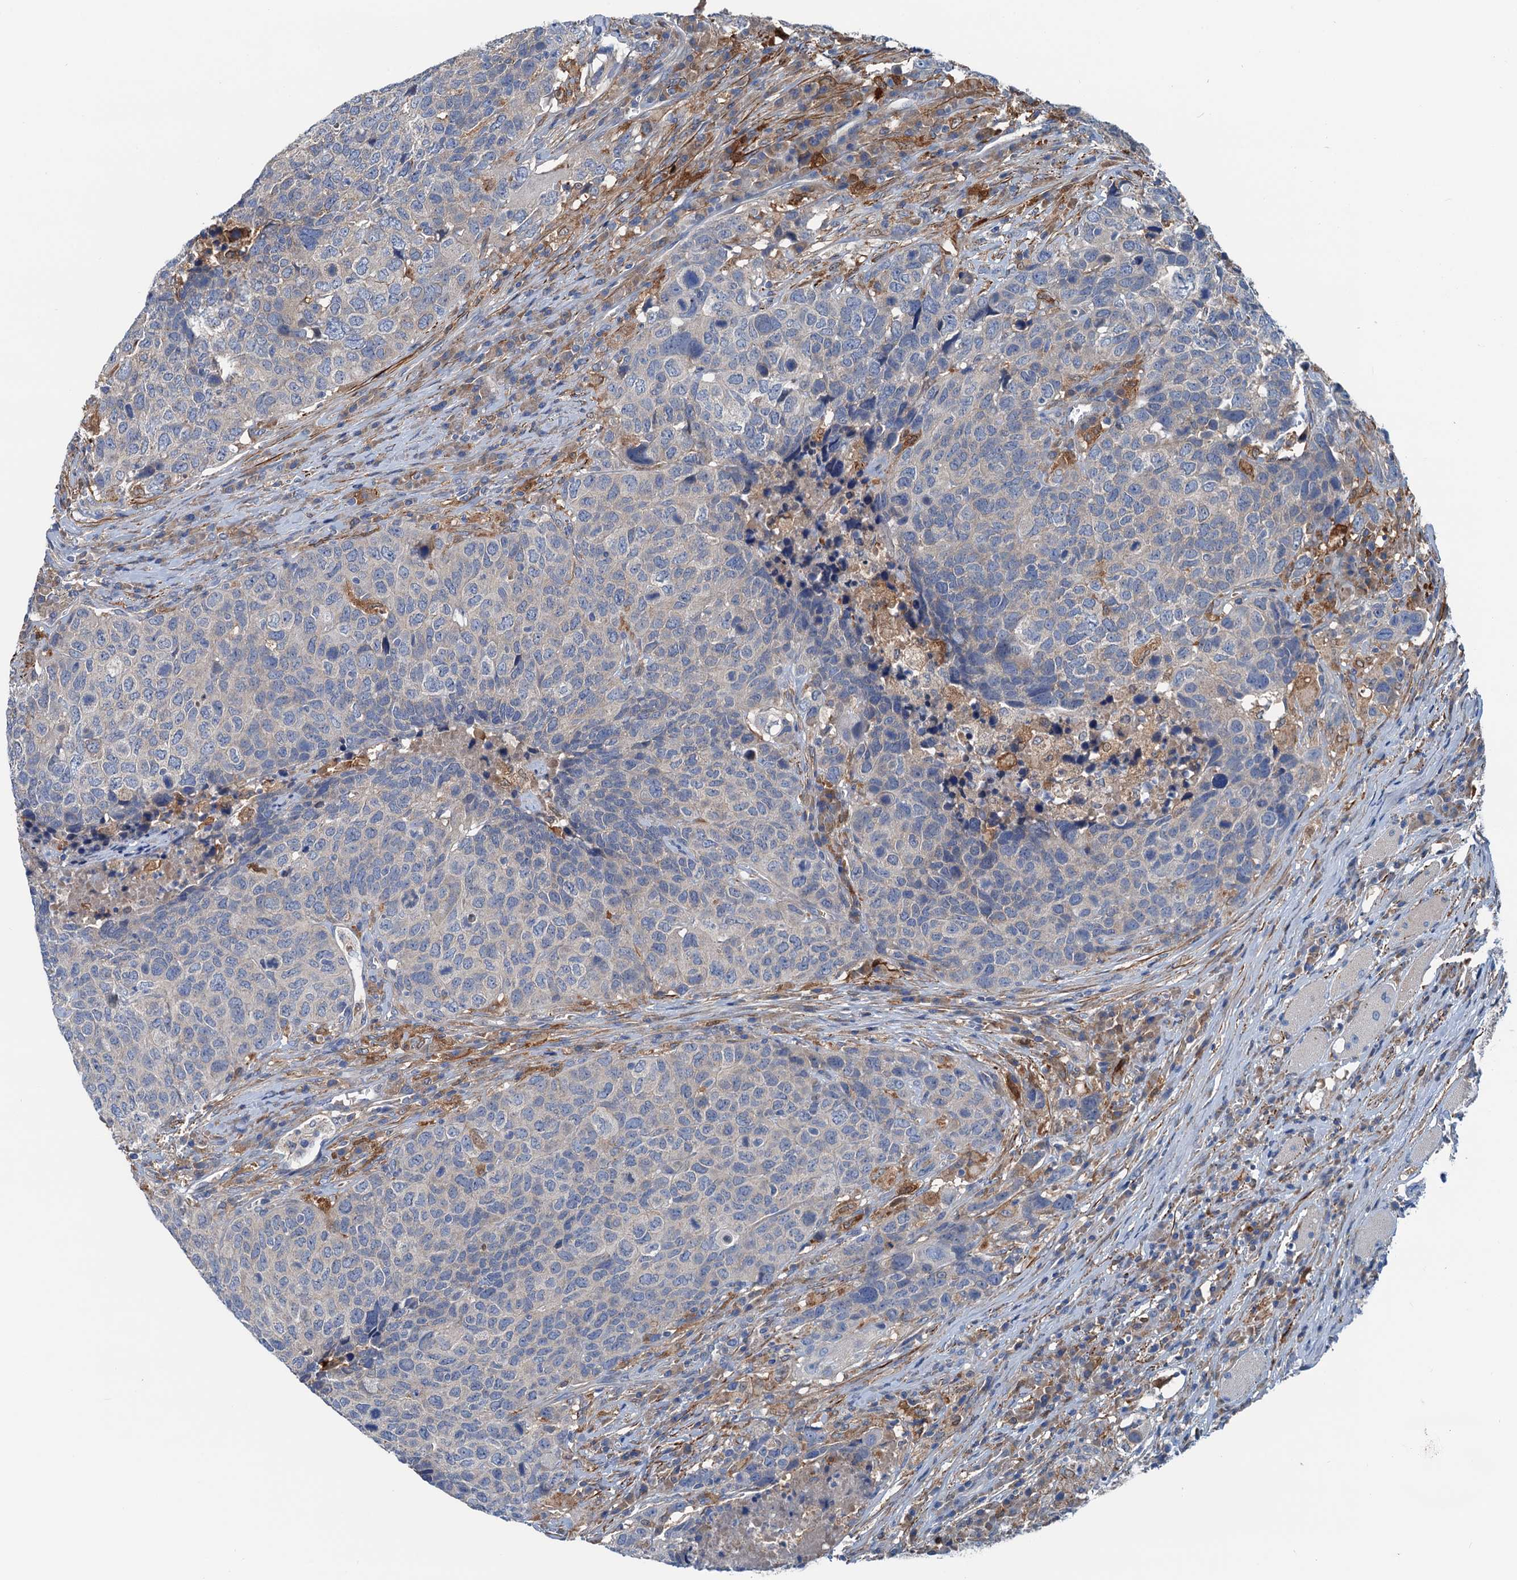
{"staining": {"intensity": "weak", "quantity": "<25%", "location": "cytoplasmic/membranous"}, "tissue": "head and neck cancer", "cell_type": "Tumor cells", "image_type": "cancer", "snomed": [{"axis": "morphology", "description": "Squamous cell carcinoma, NOS"}, {"axis": "topography", "description": "Head-Neck"}], "caption": "There is no significant positivity in tumor cells of head and neck squamous cell carcinoma.", "gene": "CSTPP1", "patient": {"sex": "male", "age": 66}}